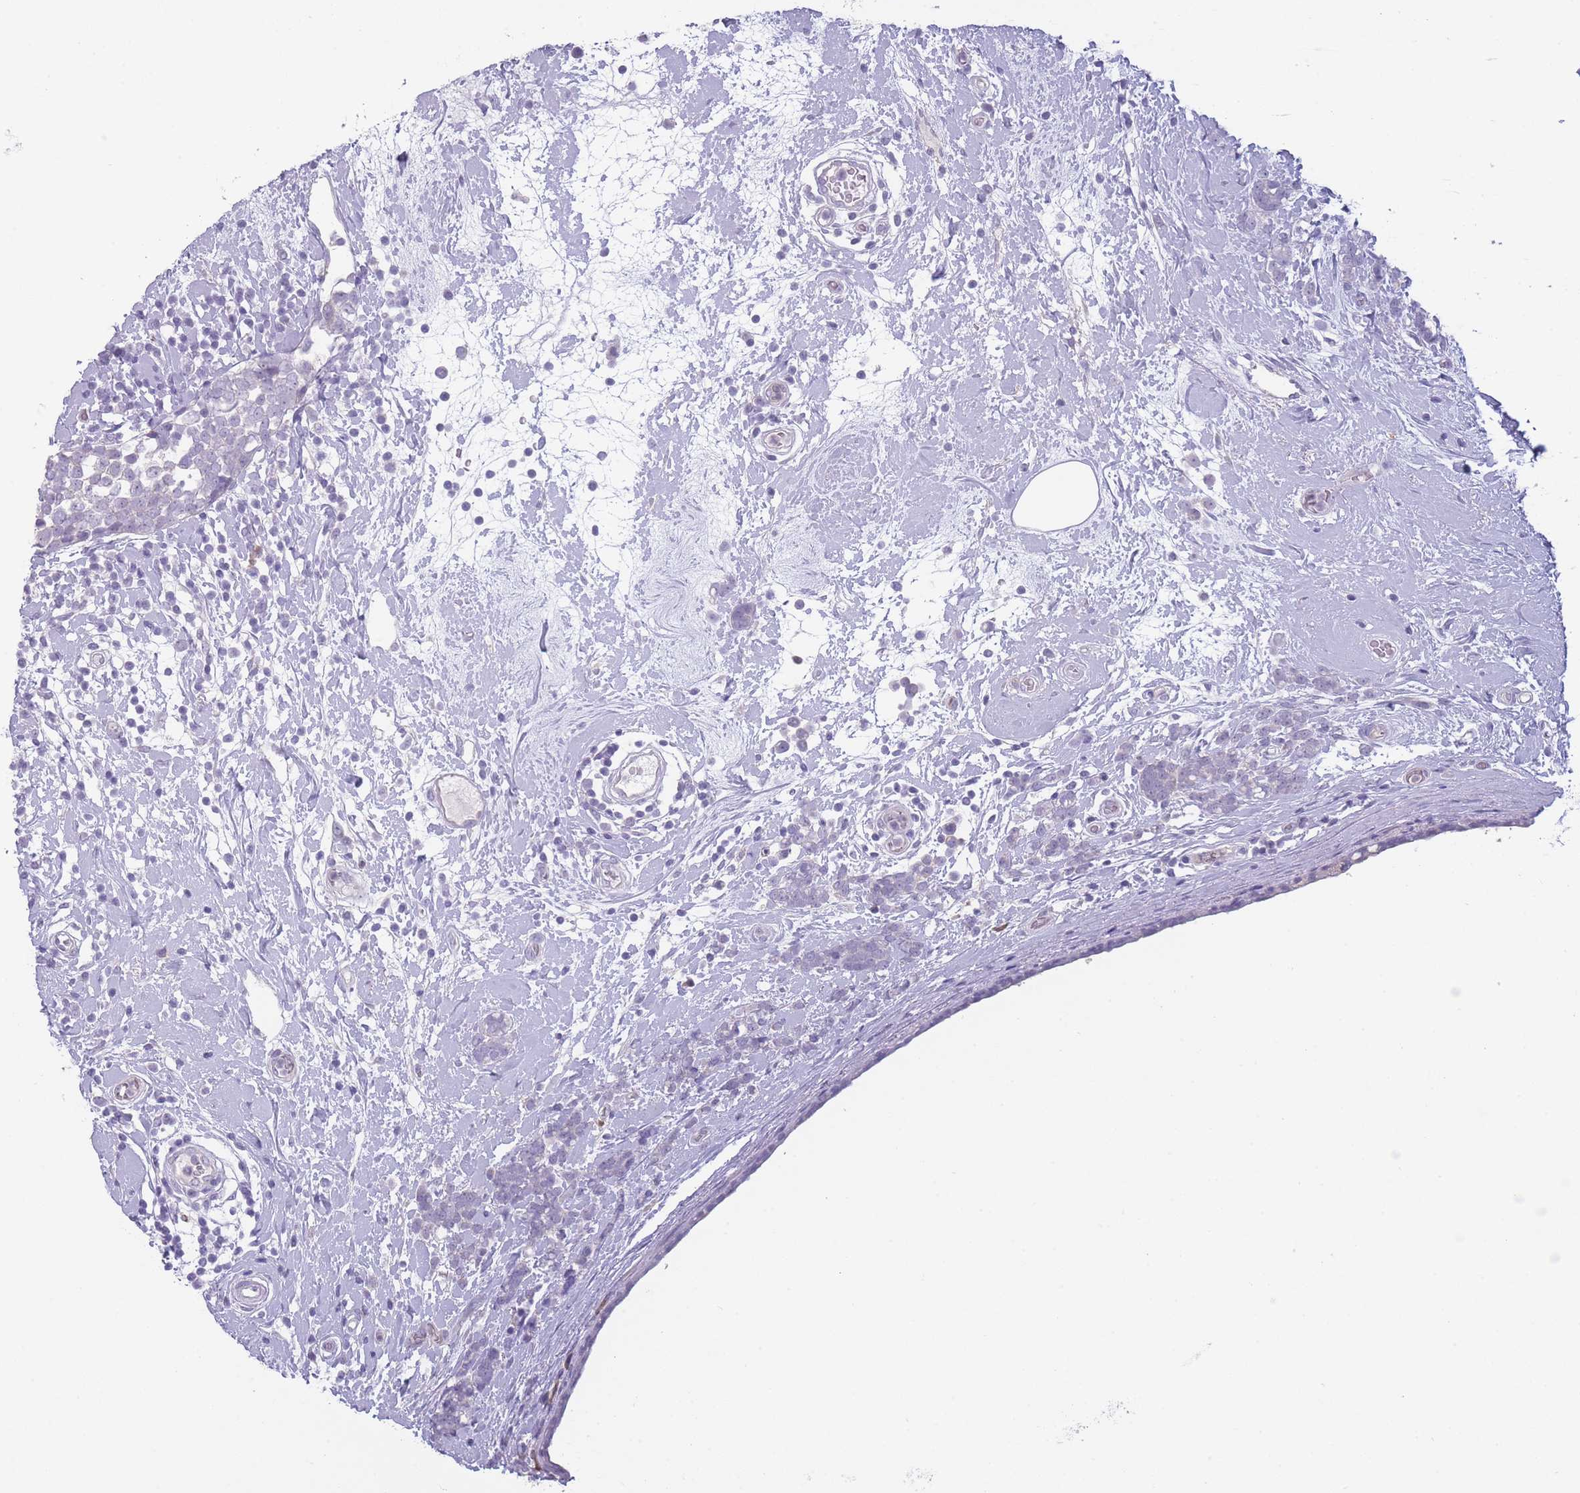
{"staining": {"intensity": "negative", "quantity": "none", "location": "none"}, "tissue": "breast cancer", "cell_type": "Tumor cells", "image_type": "cancer", "snomed": [{"axis": "morphology", "description": "Lobular carcinoma"}, {"axis": "topography", "description": "Breast"}], "caption": "This image is of lobular carcinoma (breast) stained with IHC to label a protein in brown with the nuclei are counter-stained blue. There is no positivity in tumor cells.", "gene": "DCANP1", "patient": {"sex": "female", "age": 58}}